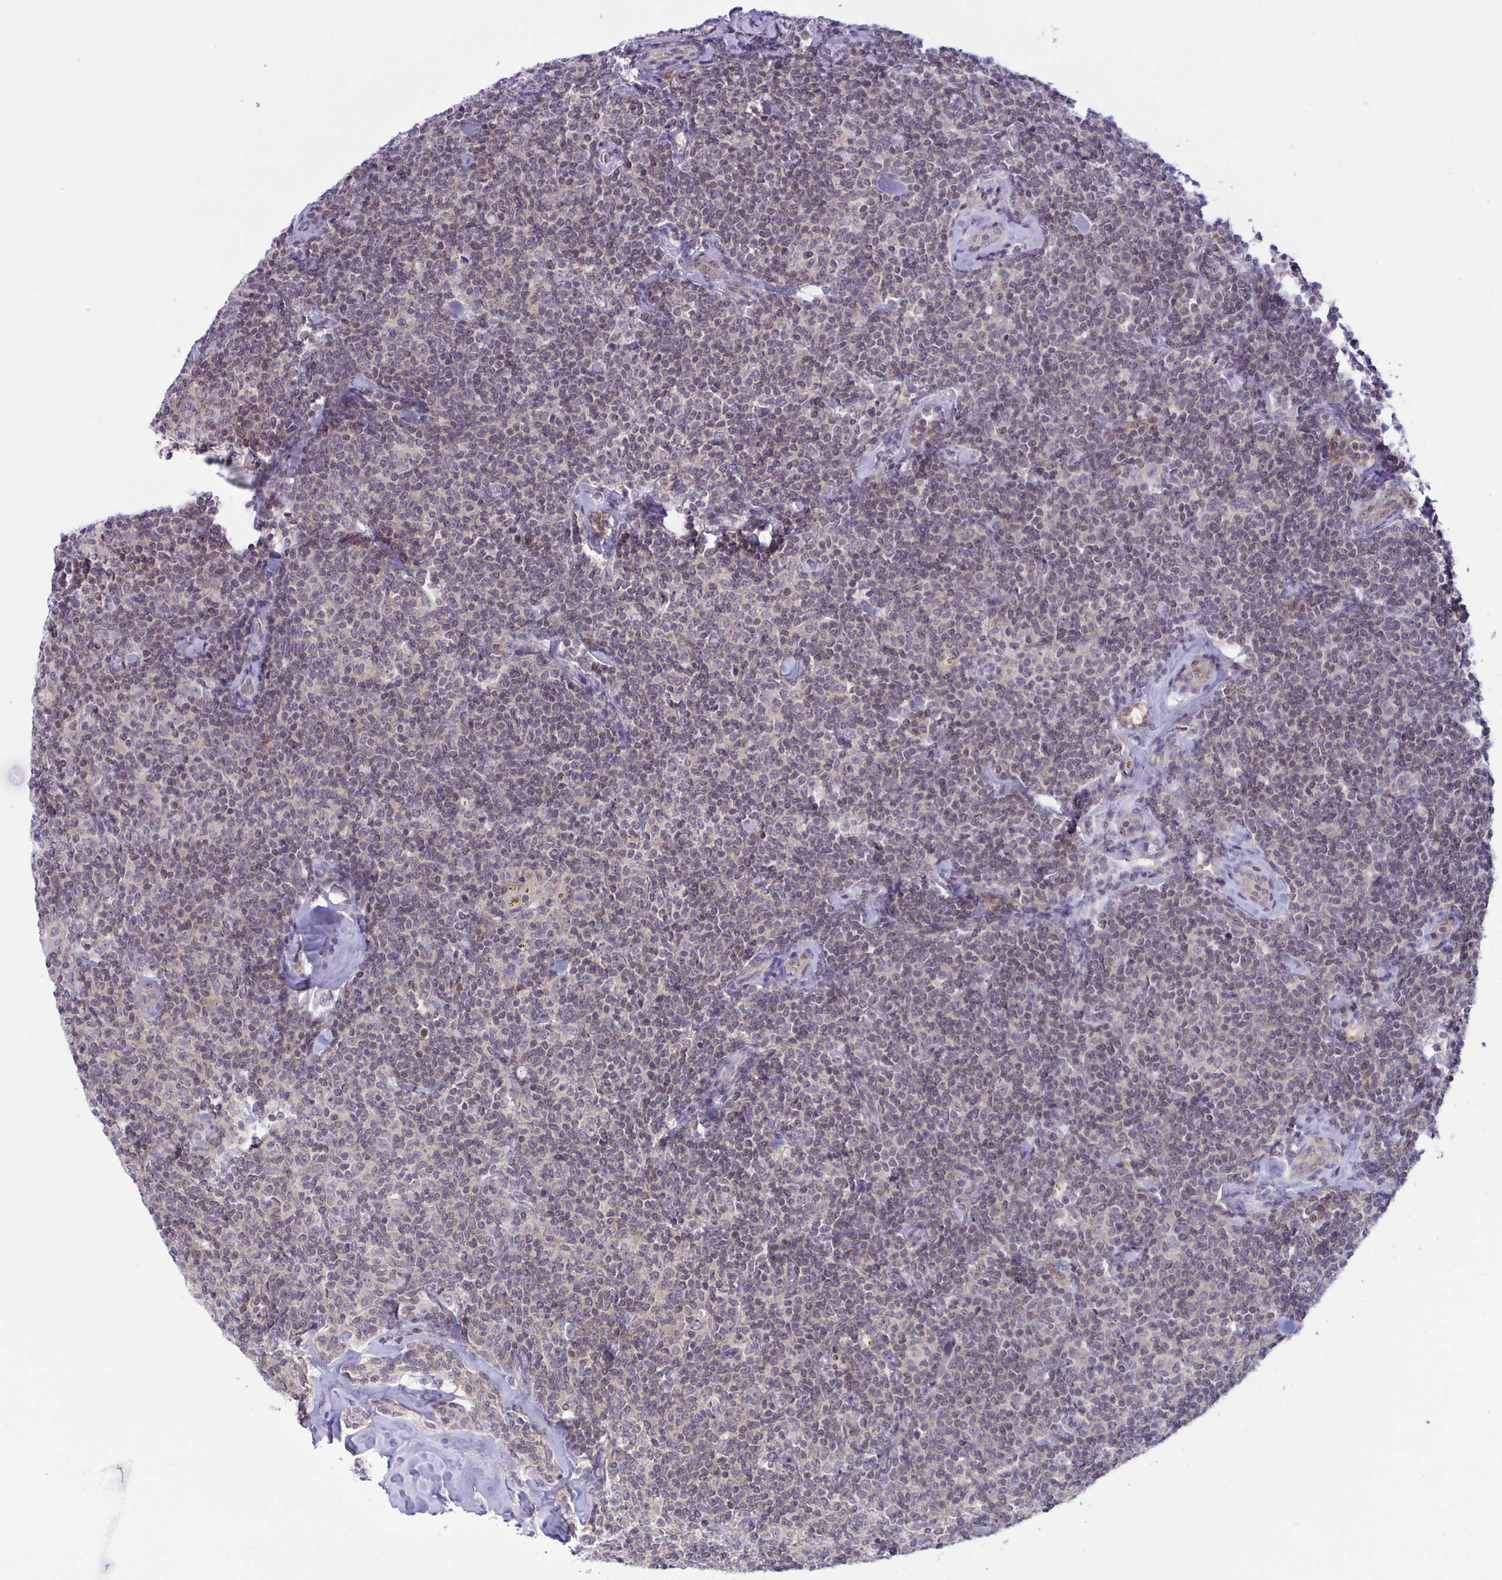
{"staining": {"intensity": "weak", "quantity": "25%-75%", "location": "nuclear"}, "tissue": "lymphoma", "cell_type": "Tumor cells", "image_type": "cancer", "snomed": [{"axis": "morphology", "description": "Malignant lymphoma, non-Hodgkin's type, Low grade"}, {"axis": "topography", "description": "Lymph node"}], "caption": "Low-grade malignant lymphoma, non-Hodgkin's type tissue displays weak nuclear expression in approximately 25%-75% of tumor cells, visualized by immunohistochemistry. (Stains: DAB (3,3'-diaminobenzidine) in brown, nuclei in blue, Microscopy: brightfield microscopy at high magnification).", "gene": "TSN", "patient": {"sex": "female", "age": 56}}